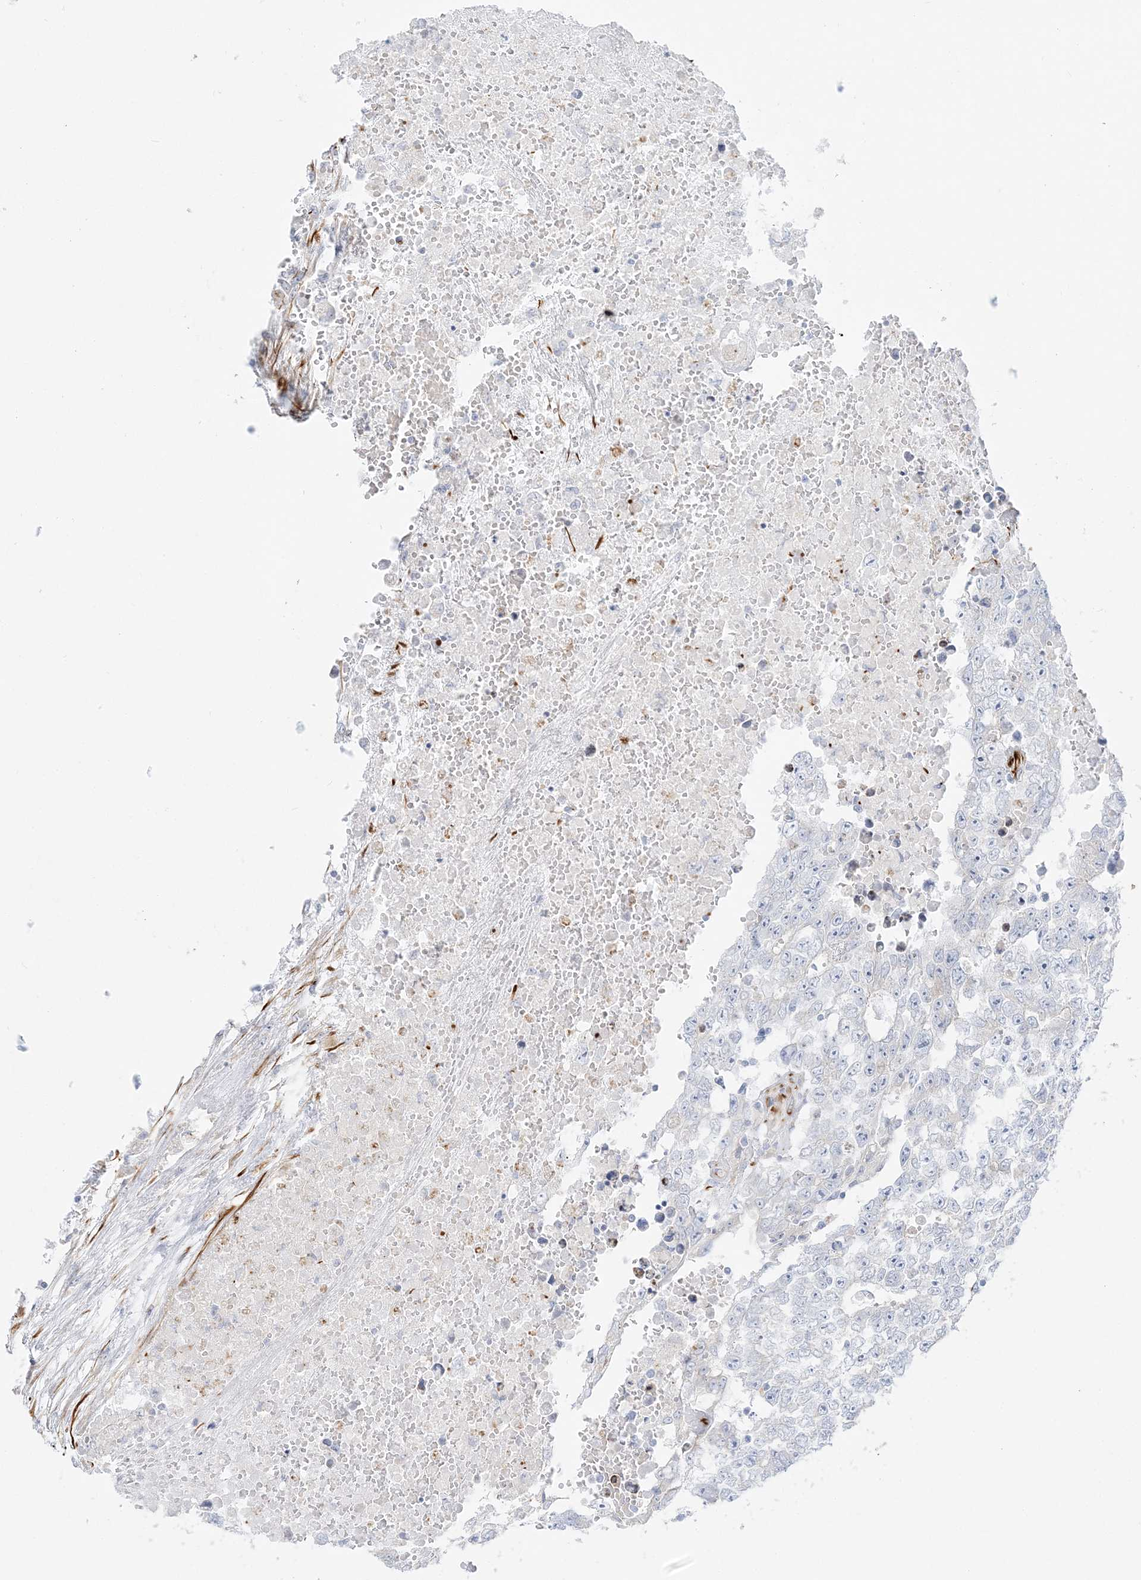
{"staining": {"intensity": "negative", "quantity": "none", "location": "none"}, "tissue": "testis cancer", "cell_type": "Tumor cells", "image_type": "cancer", "snomed": [{"axis": "morphology", "description": "Carcinoma, Embryonal, NOS"}, {"axis": "topography", "description": "Testis"}], "caption": "A photomicrograph of human testis embryonal carcinoma is negative for staining in tumor cells.", "gene": "PPIL6", "patient": {"sex": "male", "age": 25}}